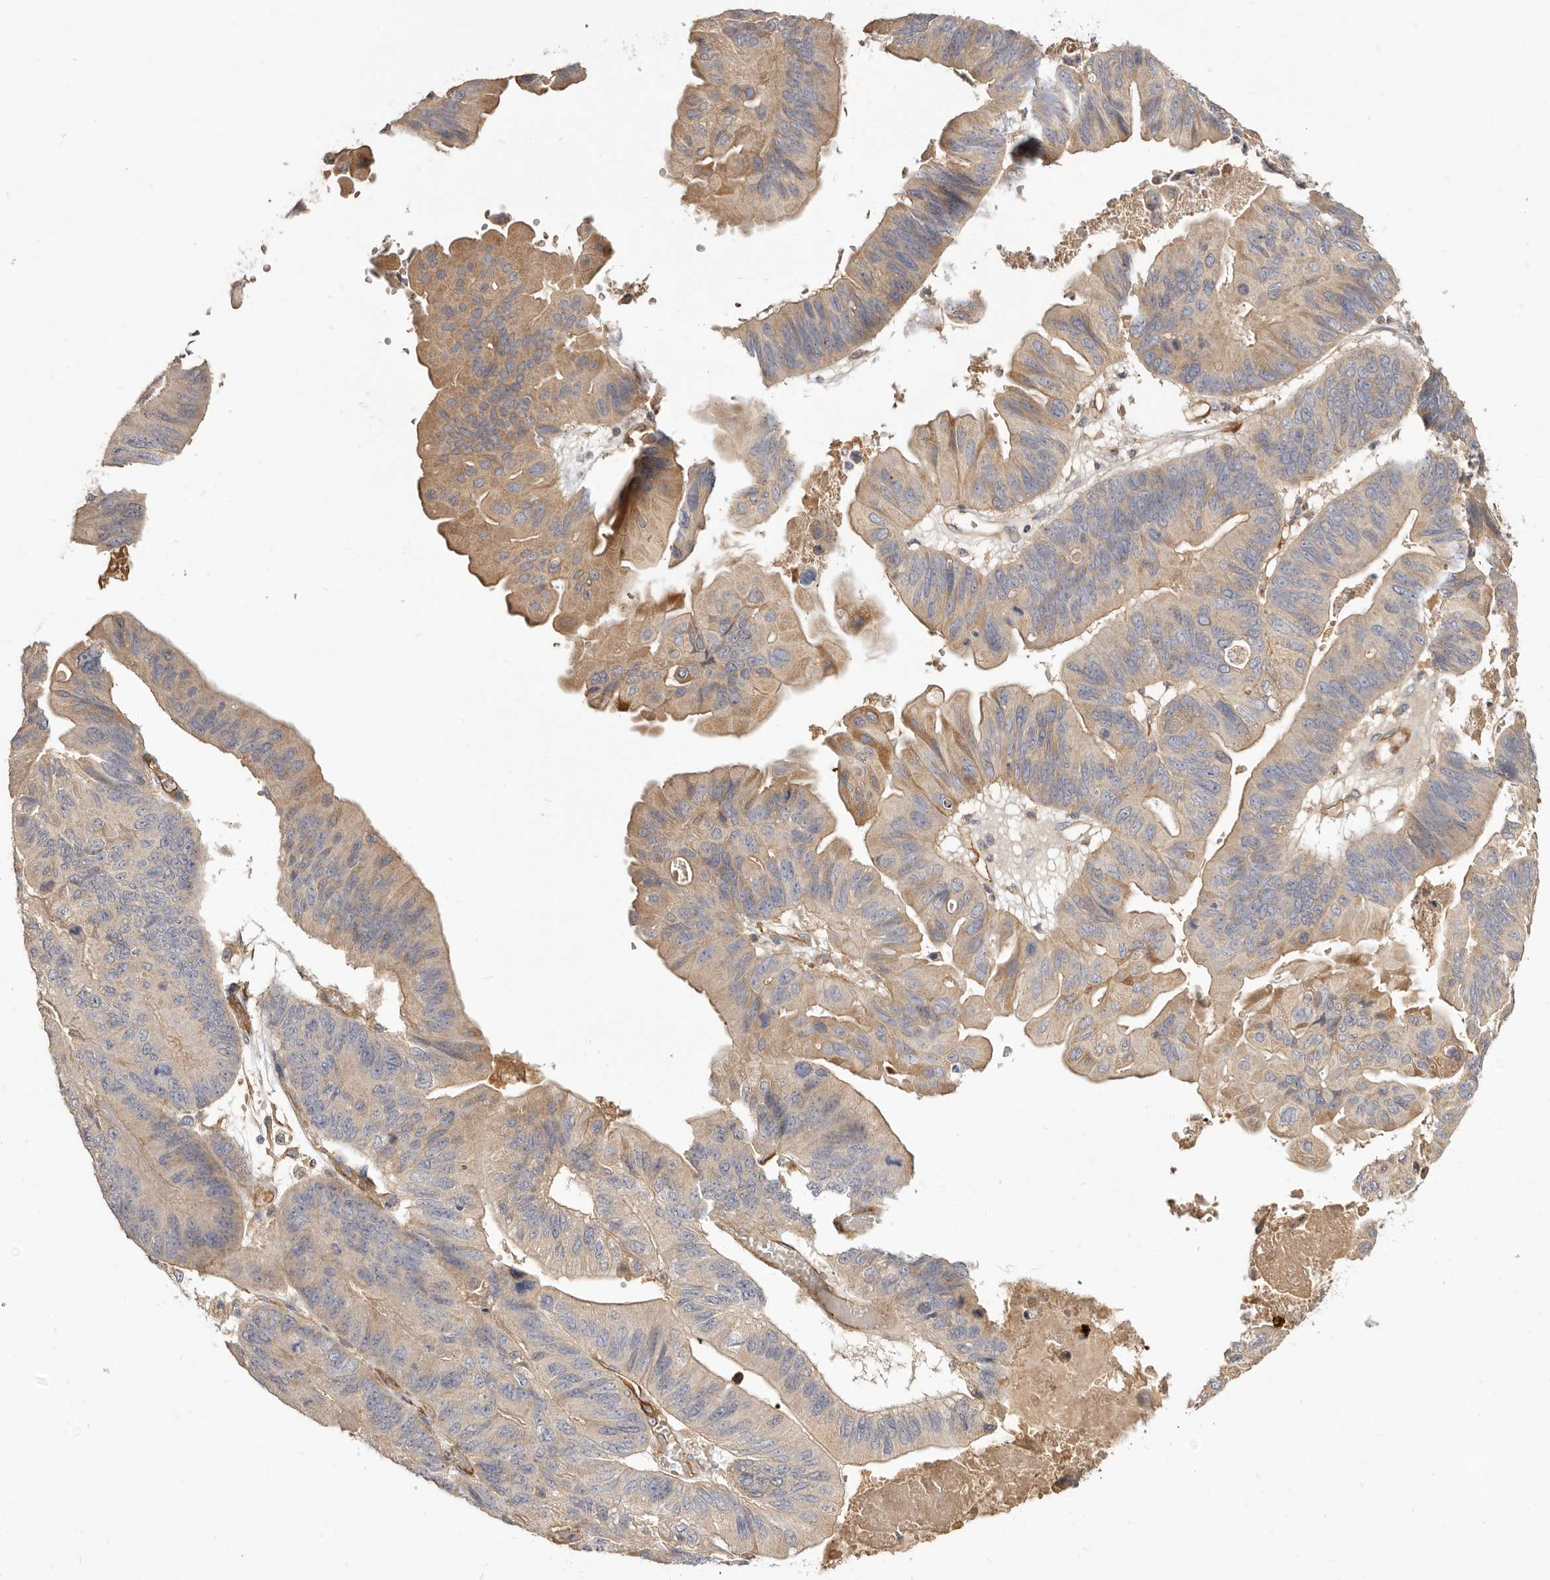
{"staining": {"intensity": "weak", "quantity": ">75%", "location": "cytoplasmic/membranous"}, "tissue": "ovarian cancer", "cell_type": "Tumor cells", "image_type": "cancer", "snomed": [{"axis": "morphology", "description": "Cystadenocarcinoma, mucinous, NOS"}, {"axis": "topography", "description": "Ovary"}], "caption": "Tumor cells exhibit low levels of weak cytoplasmic/membranous positivity in about >75% of cells in mucinous cystadenocarcinoma (ovarian).", "gene": "ADAMTS9", "patient": {"sex": "female", "age": 61}}